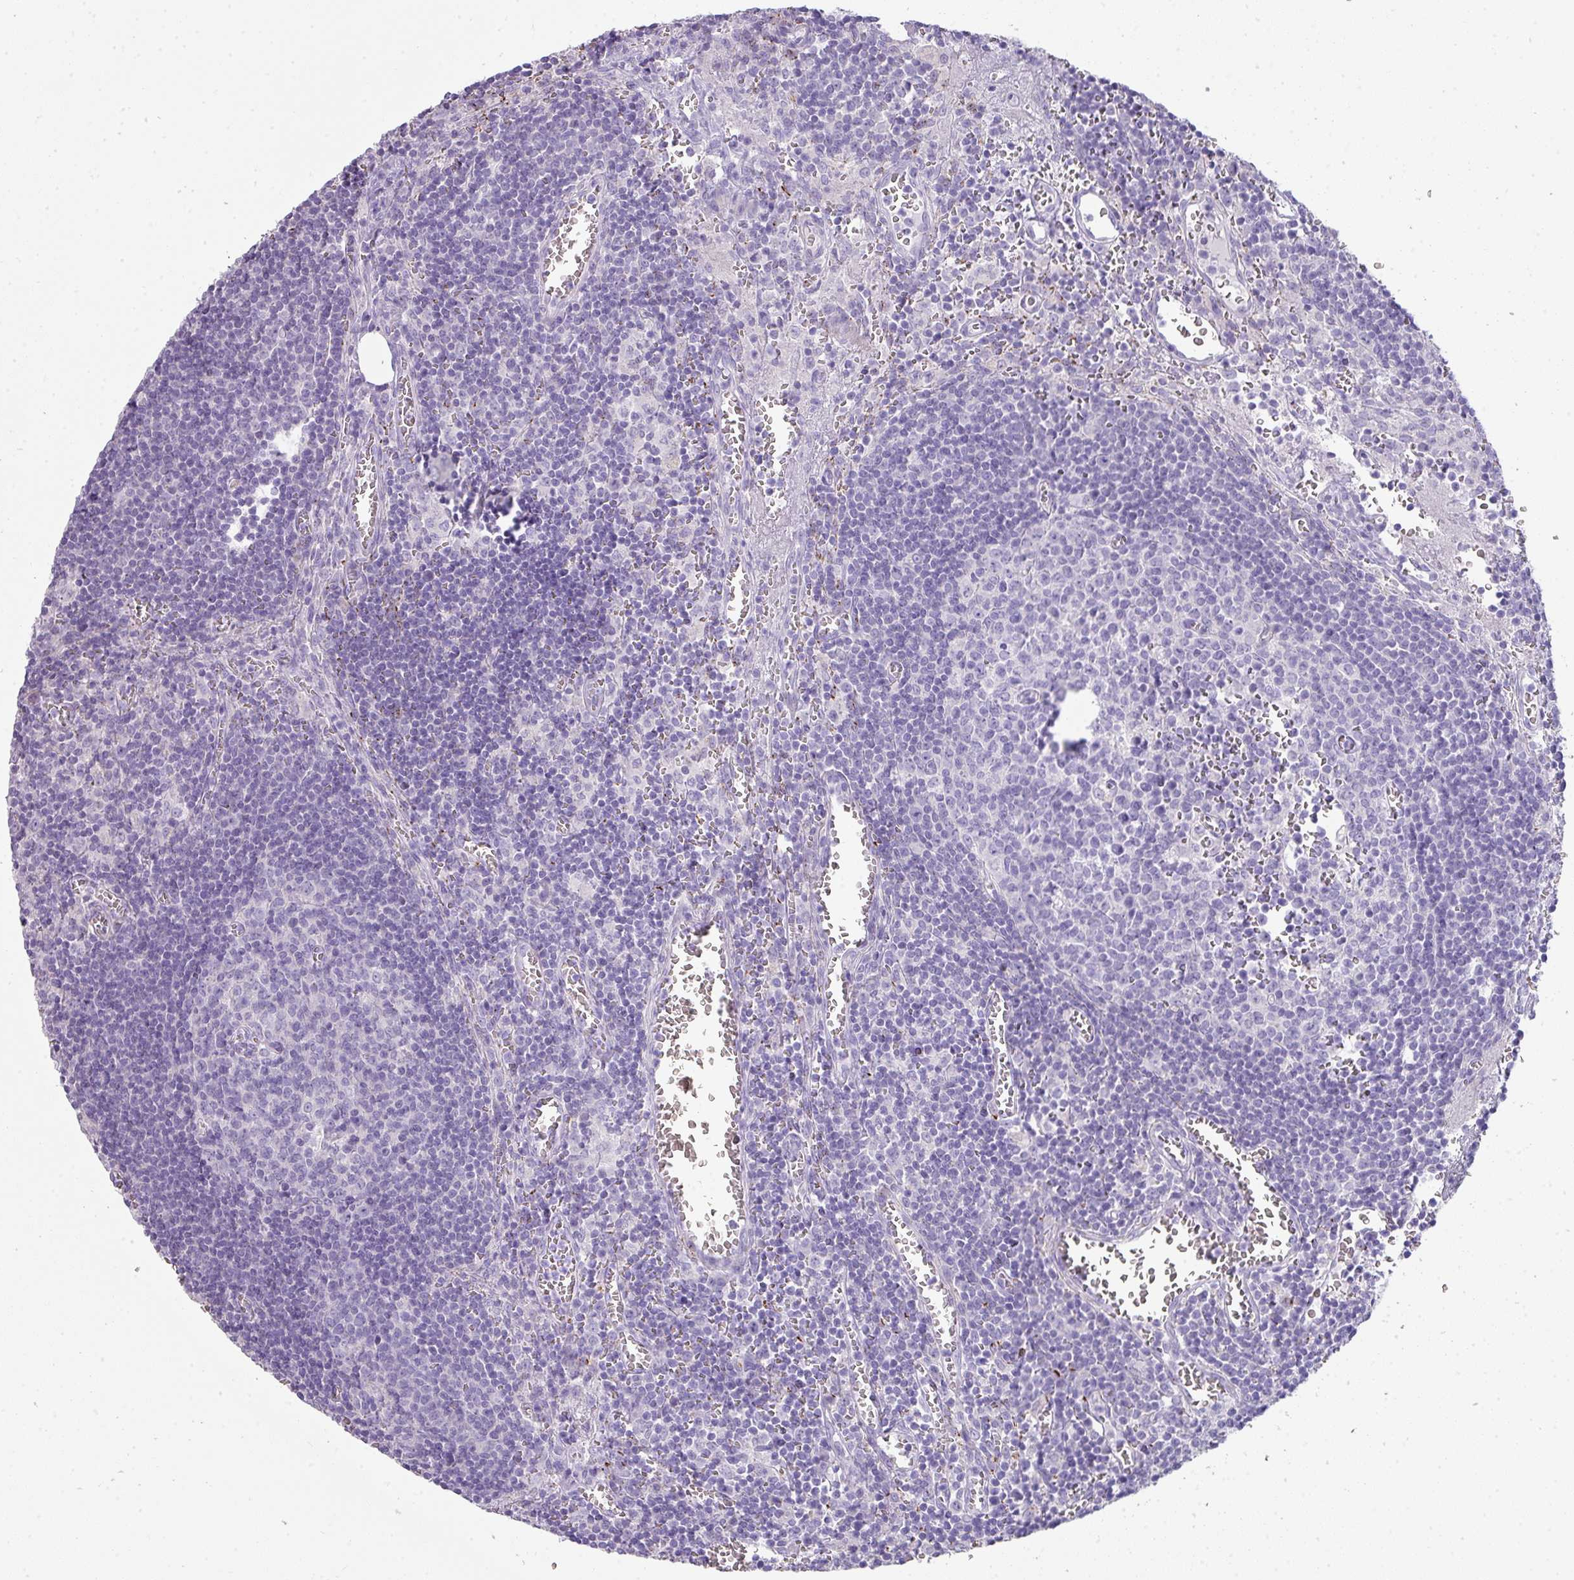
{"staining": {"intensity": "negative", "quantity": "none", "location": "none"}, "tissue": "lymph node", "cell_type": "Germinal center cells", "image_type": "normal", "snomed": [{"axis": "morphology", "description": "Normal tissue, NOS"}, {"axis": "topography", "description": "Lymph node"}], "caption": "This is a histopathology image of immunohistochemistry staining of normal lymph node, which shows no staining in germinal center cells.", "gene": "GLI4", "patient": {"sex": "male", "age": 50}}